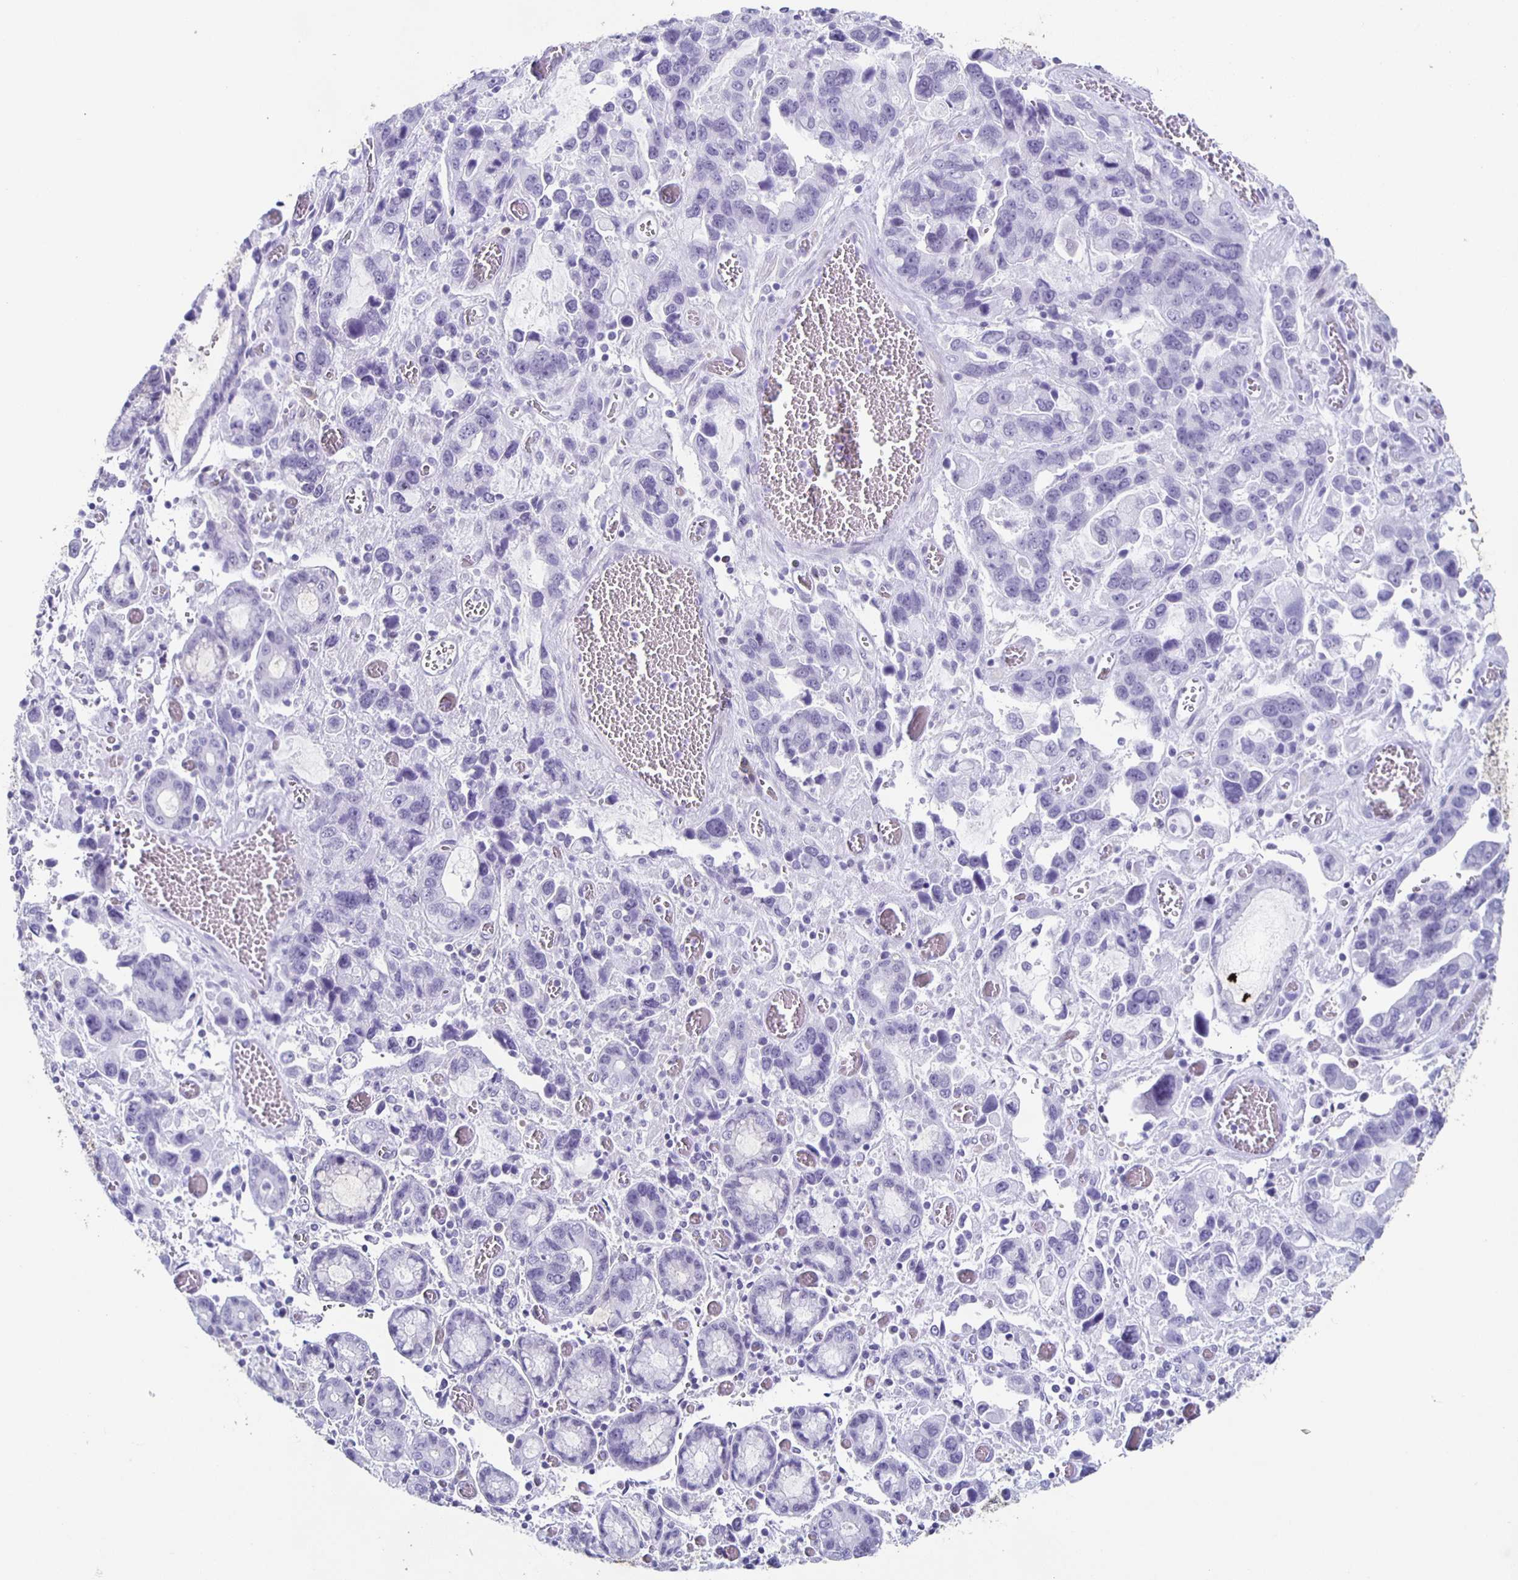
{"staining": {"intensity": "negative", "quantity": "none", "location": "none"}, "tissue": "stomach cancer", "cell_type": "Tumor cells", "image_type": "cancer", "snomed": [{"axis": "morphology", "description": "Adenocarcinoma, NOS"}, {"axis": "topography", "description": "Stomach, upper"}], "caption": "This is an immunohistochemistry histopathology image of human adenocarcinoma (stomach). There is no positivity in tumor cells.", "gene": "TPPP", "patient": {"sex": "female", "age": 81}}